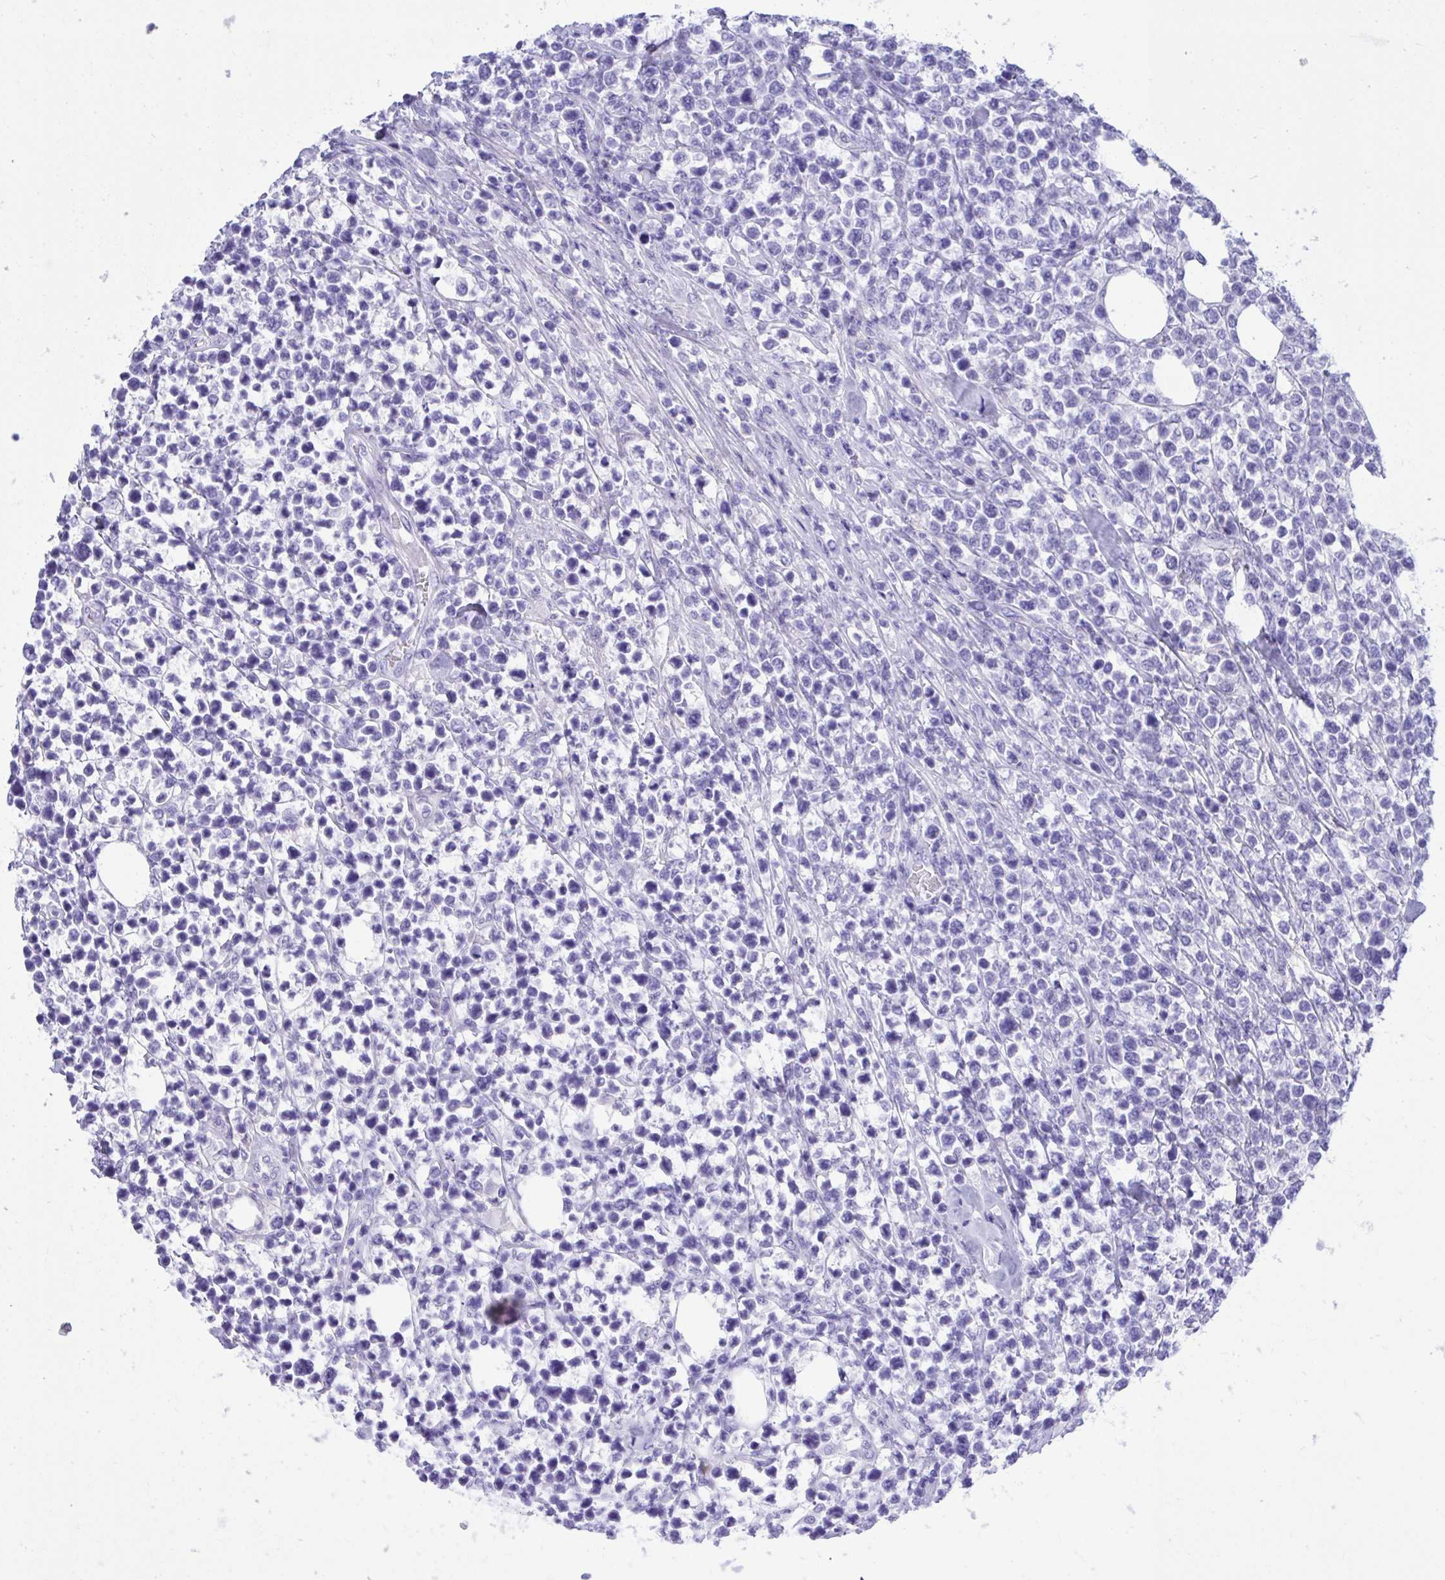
{"staining": {"intensity": "negative", "quantity": "none", "location": "none"}, "tissue": "lymphoma", "cell_type": "Tumor cells", "image_type": "cancer", "snomed": [{"axis": "morphology", "description": "Malignant lymphoma, non-Hodgkin's type, High grade"}, {"axis": "topography", "description": "Soft tissue"}], "caption": "An immunohistochemistry micrograph of lymphoma is shown. There is no staining in tumor cells of lymphoma.", "gene": "BEX5", "patient": {"sex": "female", "age": 56}}